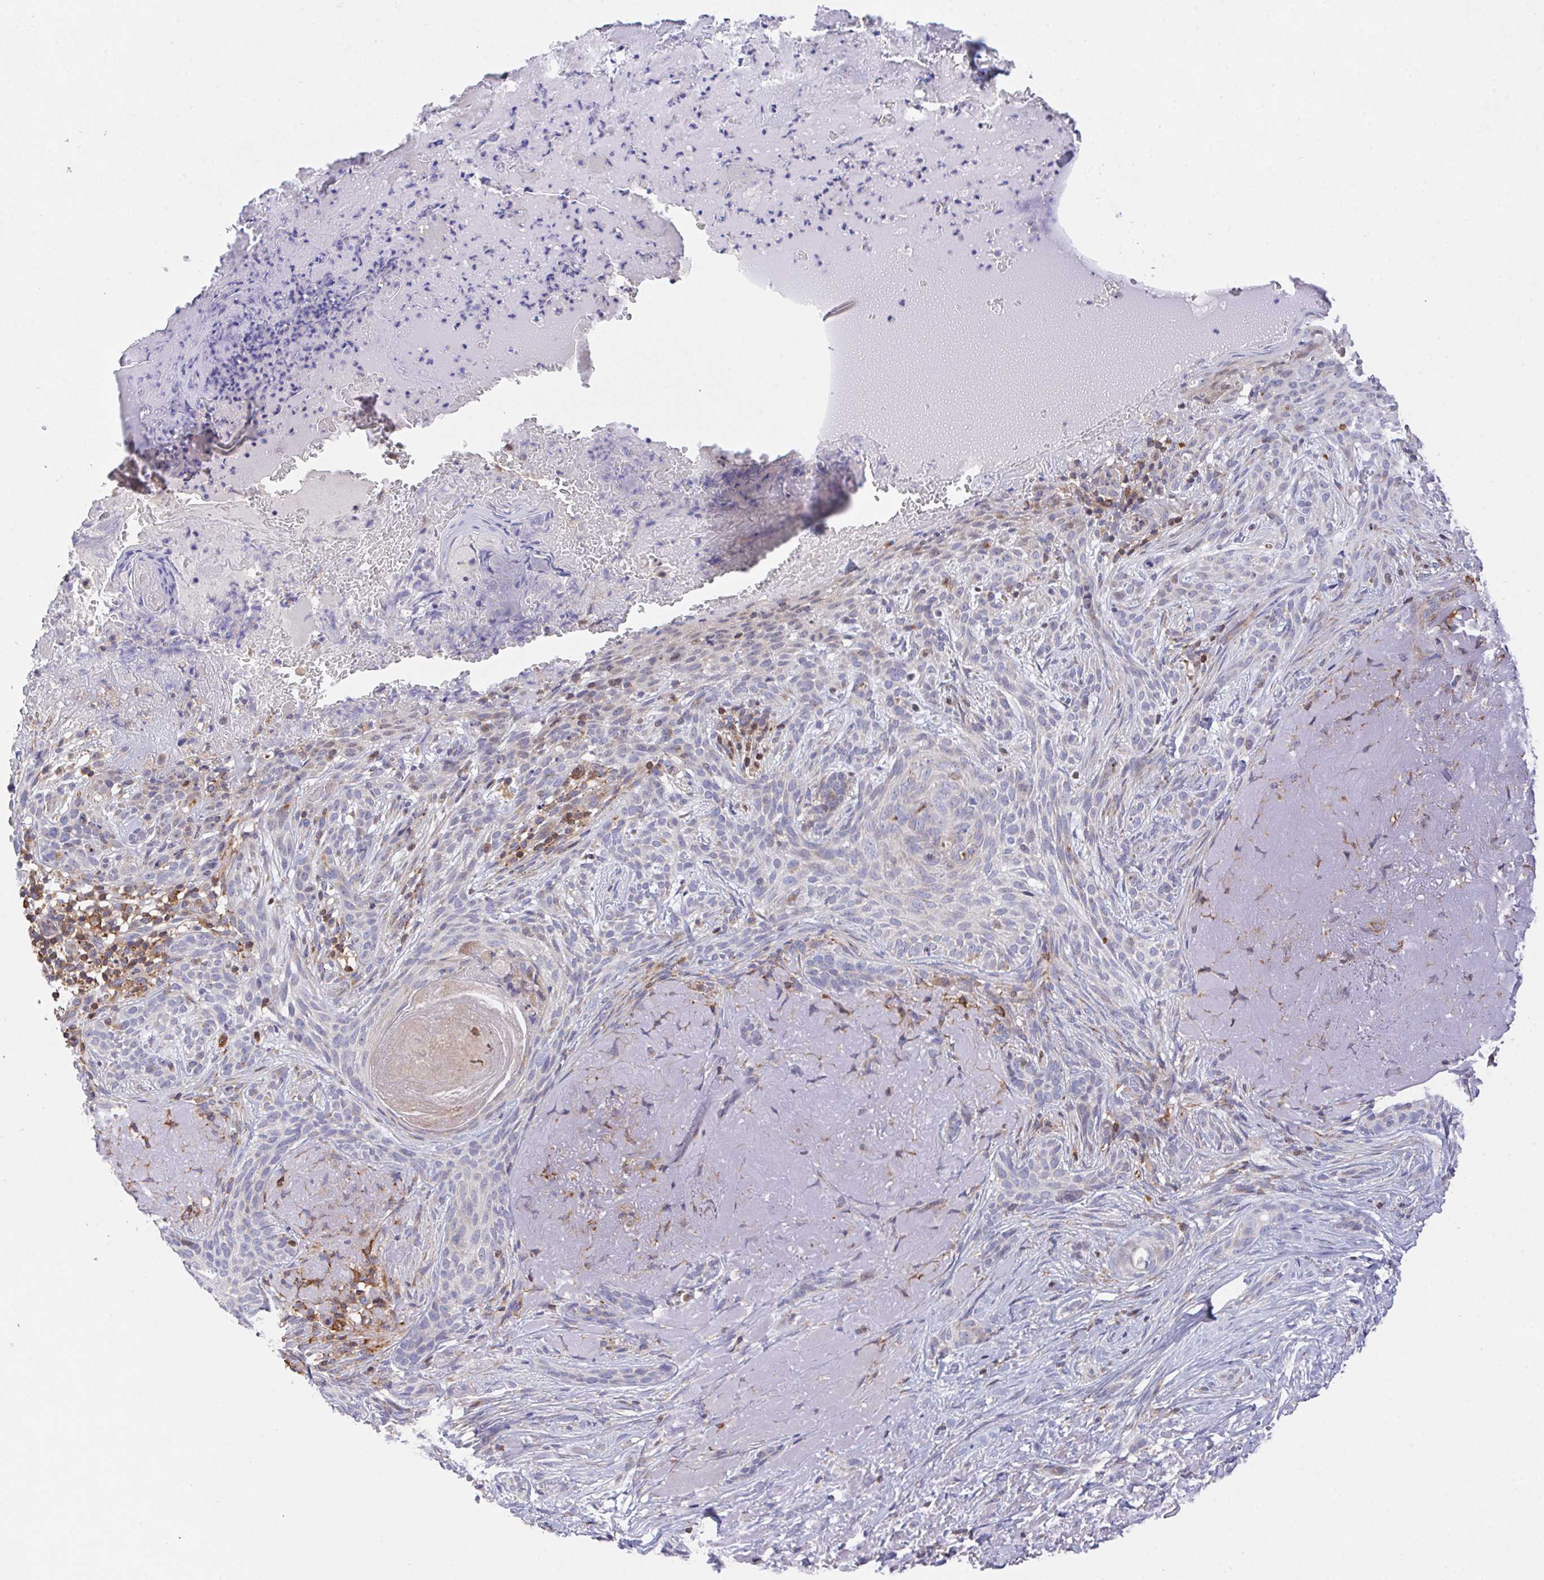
{"staining": {"intensity": "negative", "quantity": "none", "location": "none"}, "tissue": "skin cancer", "cell_type": "Tumor cells", "image_type": "cancer", "snomed": [{"axis": "morphology", "description": "Basal cell carcinoma"}, {"axis": "topography", "description": "Skin"}], "caption": "High magnification brightfield microscopy of skin basal cell carcinoma stained with DAB (3,3'-diaminobenzidine) (brown) and counterstained with hematoxylin (blue): tumor cells show no significant staining.", "gene": "FAM241A", "patient": {"sex": "male", "age": 84}}